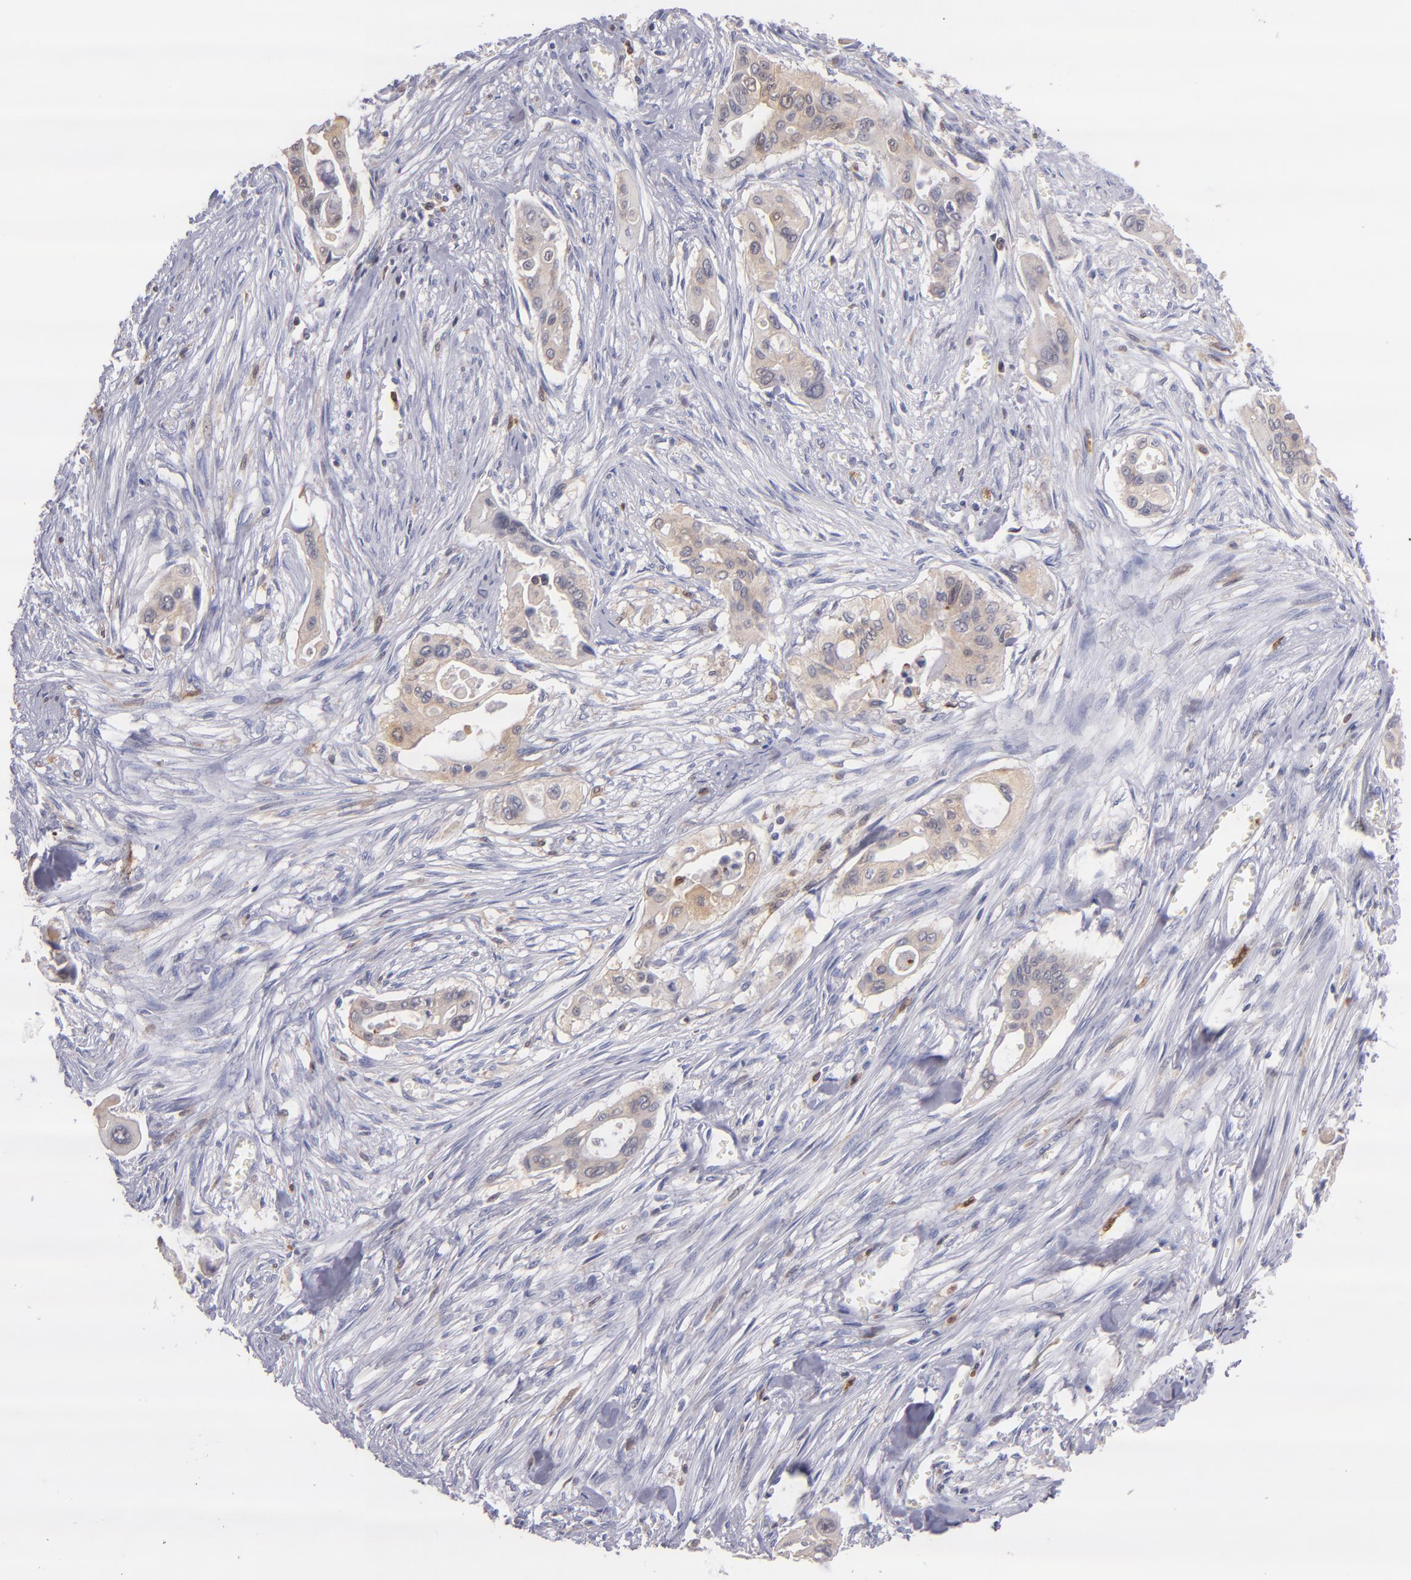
{"staining": {"intensity": "weak", "quantity": "<25%", "location": "cytoplasmic/membranous"}, "tissue": "pancreatic cancer", "cell_type": "Tumor cells", "image_type": "cancer", "snomed": [{"axis": "morphology", "description": "Adenocarcinoma, NOS"}, {"axis": "topography", "description": "Pancreas"}], "caption": "Protein analysis of pancreatic adenocarcinoma shows no significant positivity in tumor cells.", "gene": "PRKCD", "patient": {"sex": "male", "age": 77}}